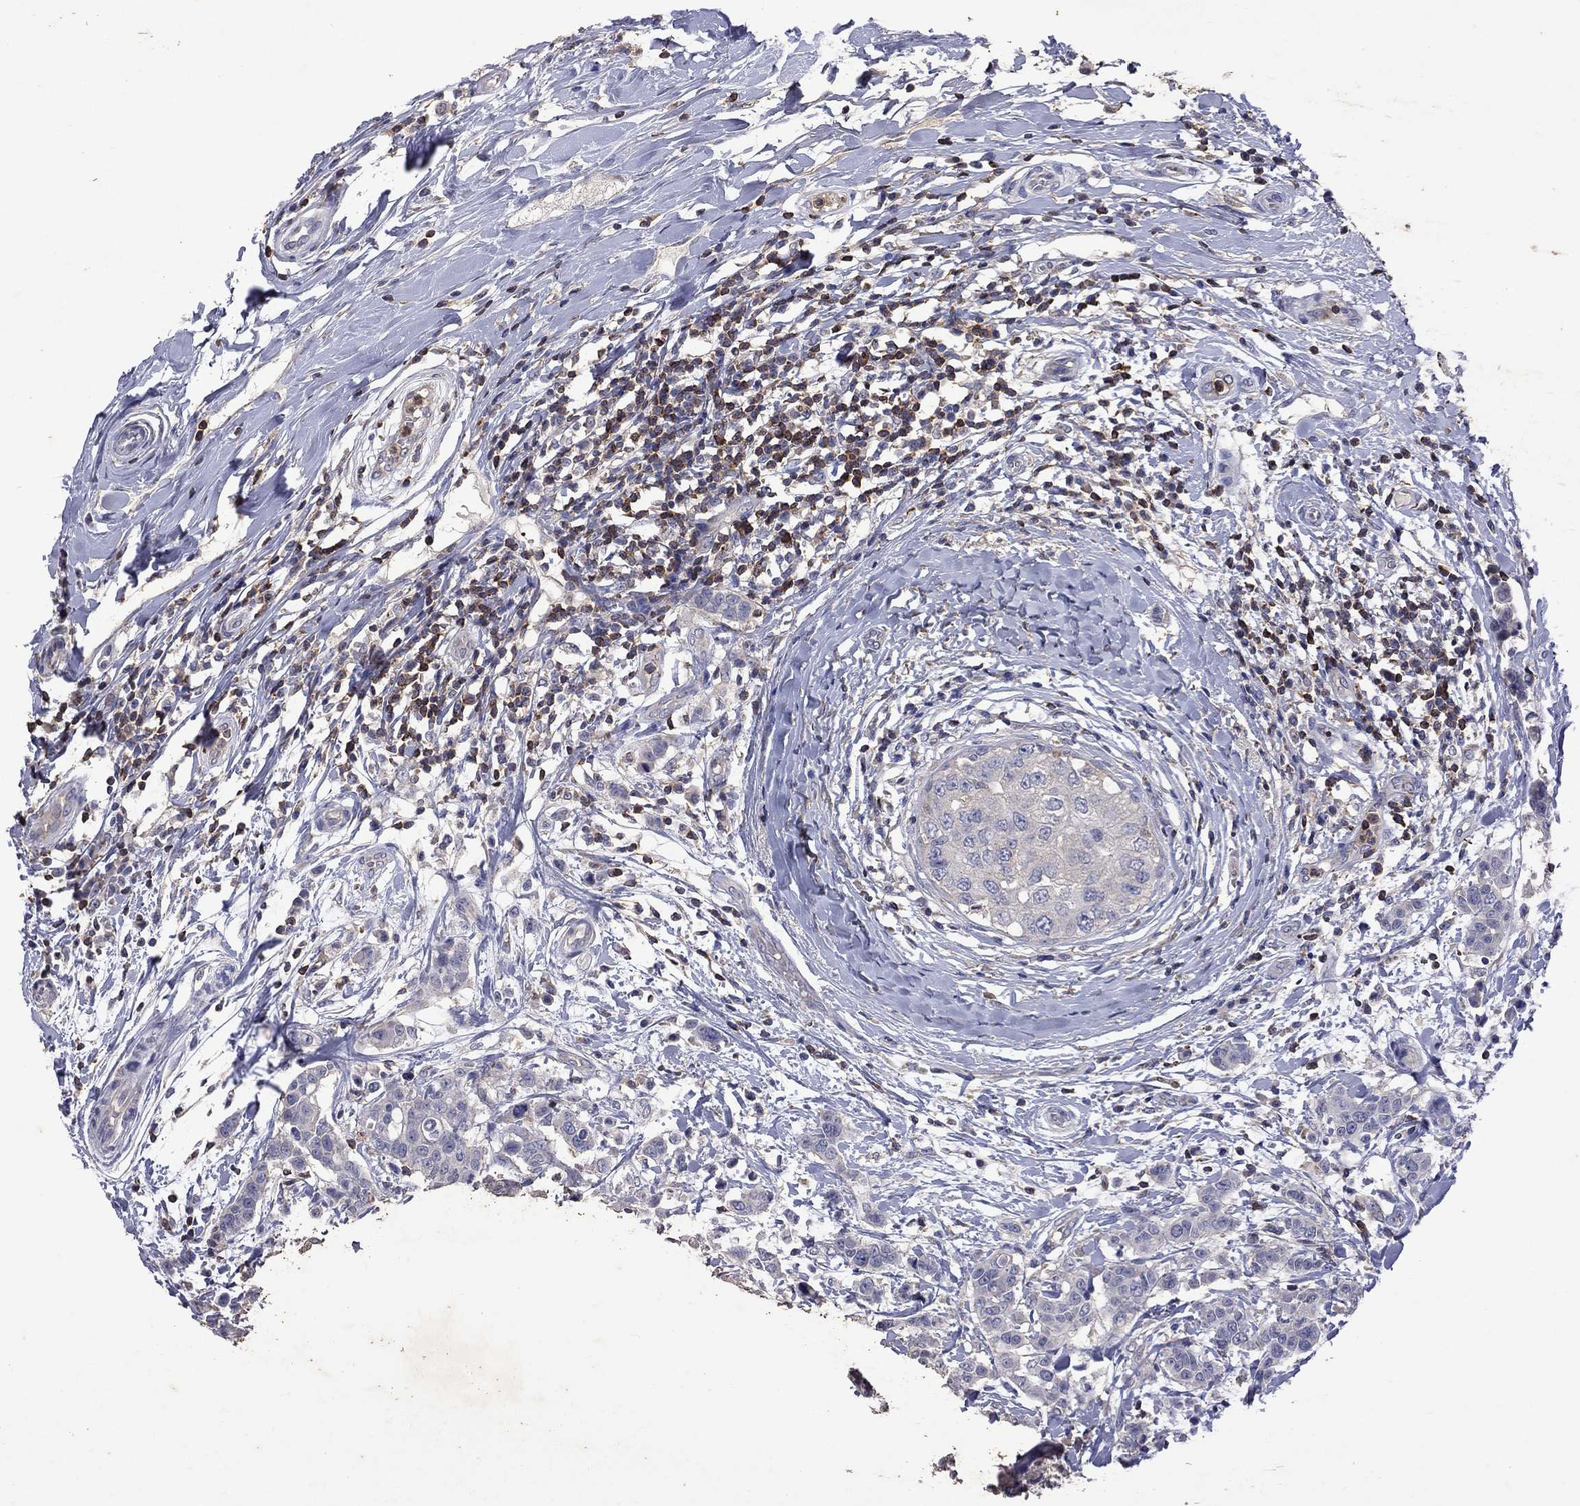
{"staining": {"intensity": "negative", "quantity": "none", "location": "none"}, "tissue": "breast cancer", "cell_type": "Tumor cells", "image_type": "cancer", "snomed": [{"axis": "morphology", "description": "Duct carcinoma"}, {"axis": "topography", "description": "Breast"}], "caption": "This histopathology image is of breast cancer (intraductal carcinoma) stained with immunohistochemistry to label a protein in brown with the nuclei are counter-stained blue. There is no expression in tumor cells.", "gene": "IPCEF1", "patient": {"sex": "female", "age": 27}}